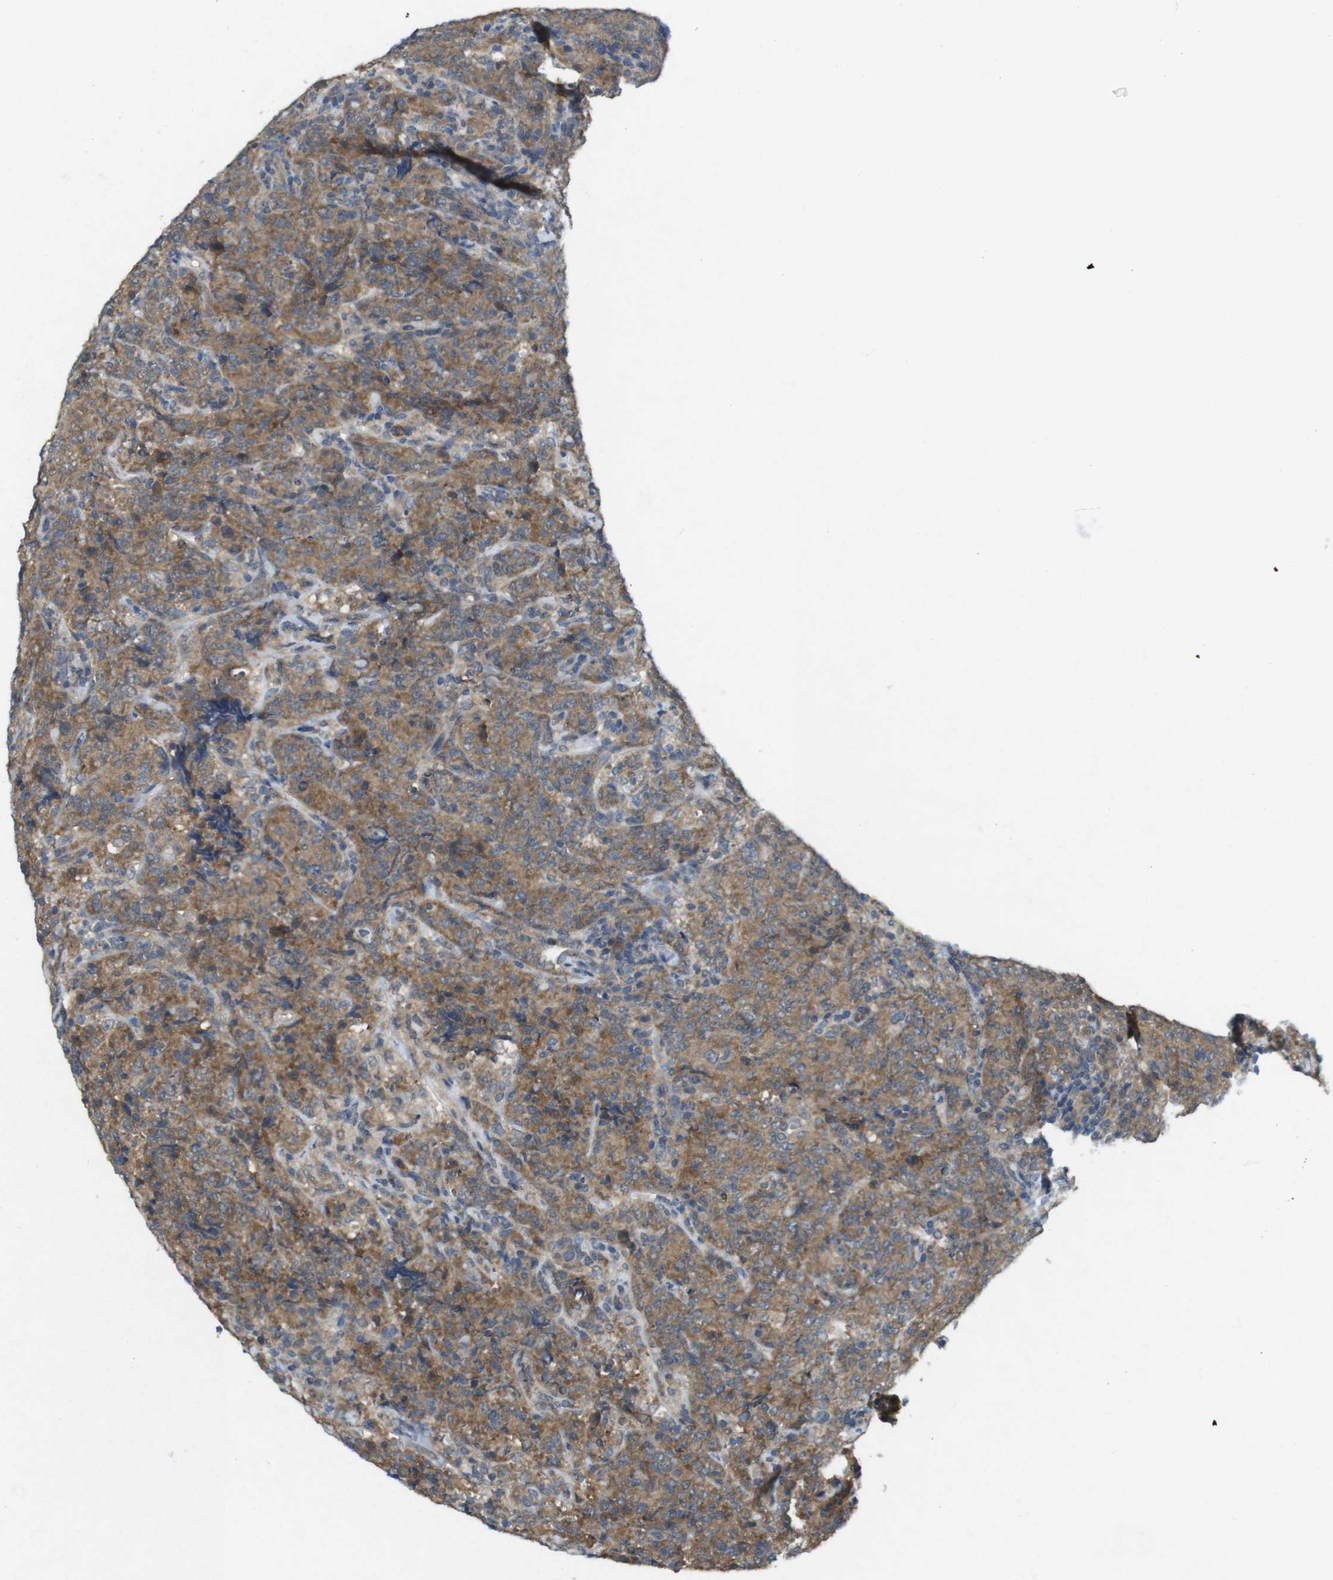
{"staining": {"intensity": "moderate", "quantity": ">75%", "location": "cytoplasmic/membranous"}, "tissue": "lymphoma", "cell_type": "Tumor cells", "image_type": "cancer", "snomed": [{"axis": "morphology", "description": "Malignant lymphoma, non-Hodgkin's type, High grade"}, {"axis": "topography", "description": "Tonsil"}], "caption": "An IHC histopathology image of tumor tissue is shown. Protein staining in brown highlights moderate cytoplasmic/membranous positivity in lymphoma within tumor cells. The staining was performed using DAB (3,3'-diaminobenzidine) to visualize the protein expression in brown, while the nuclei were stained in blue with hematoxylin (Magnification: 20x).", "gene": "SUGT1", "patient": {"sex": "female", "age": 36}}